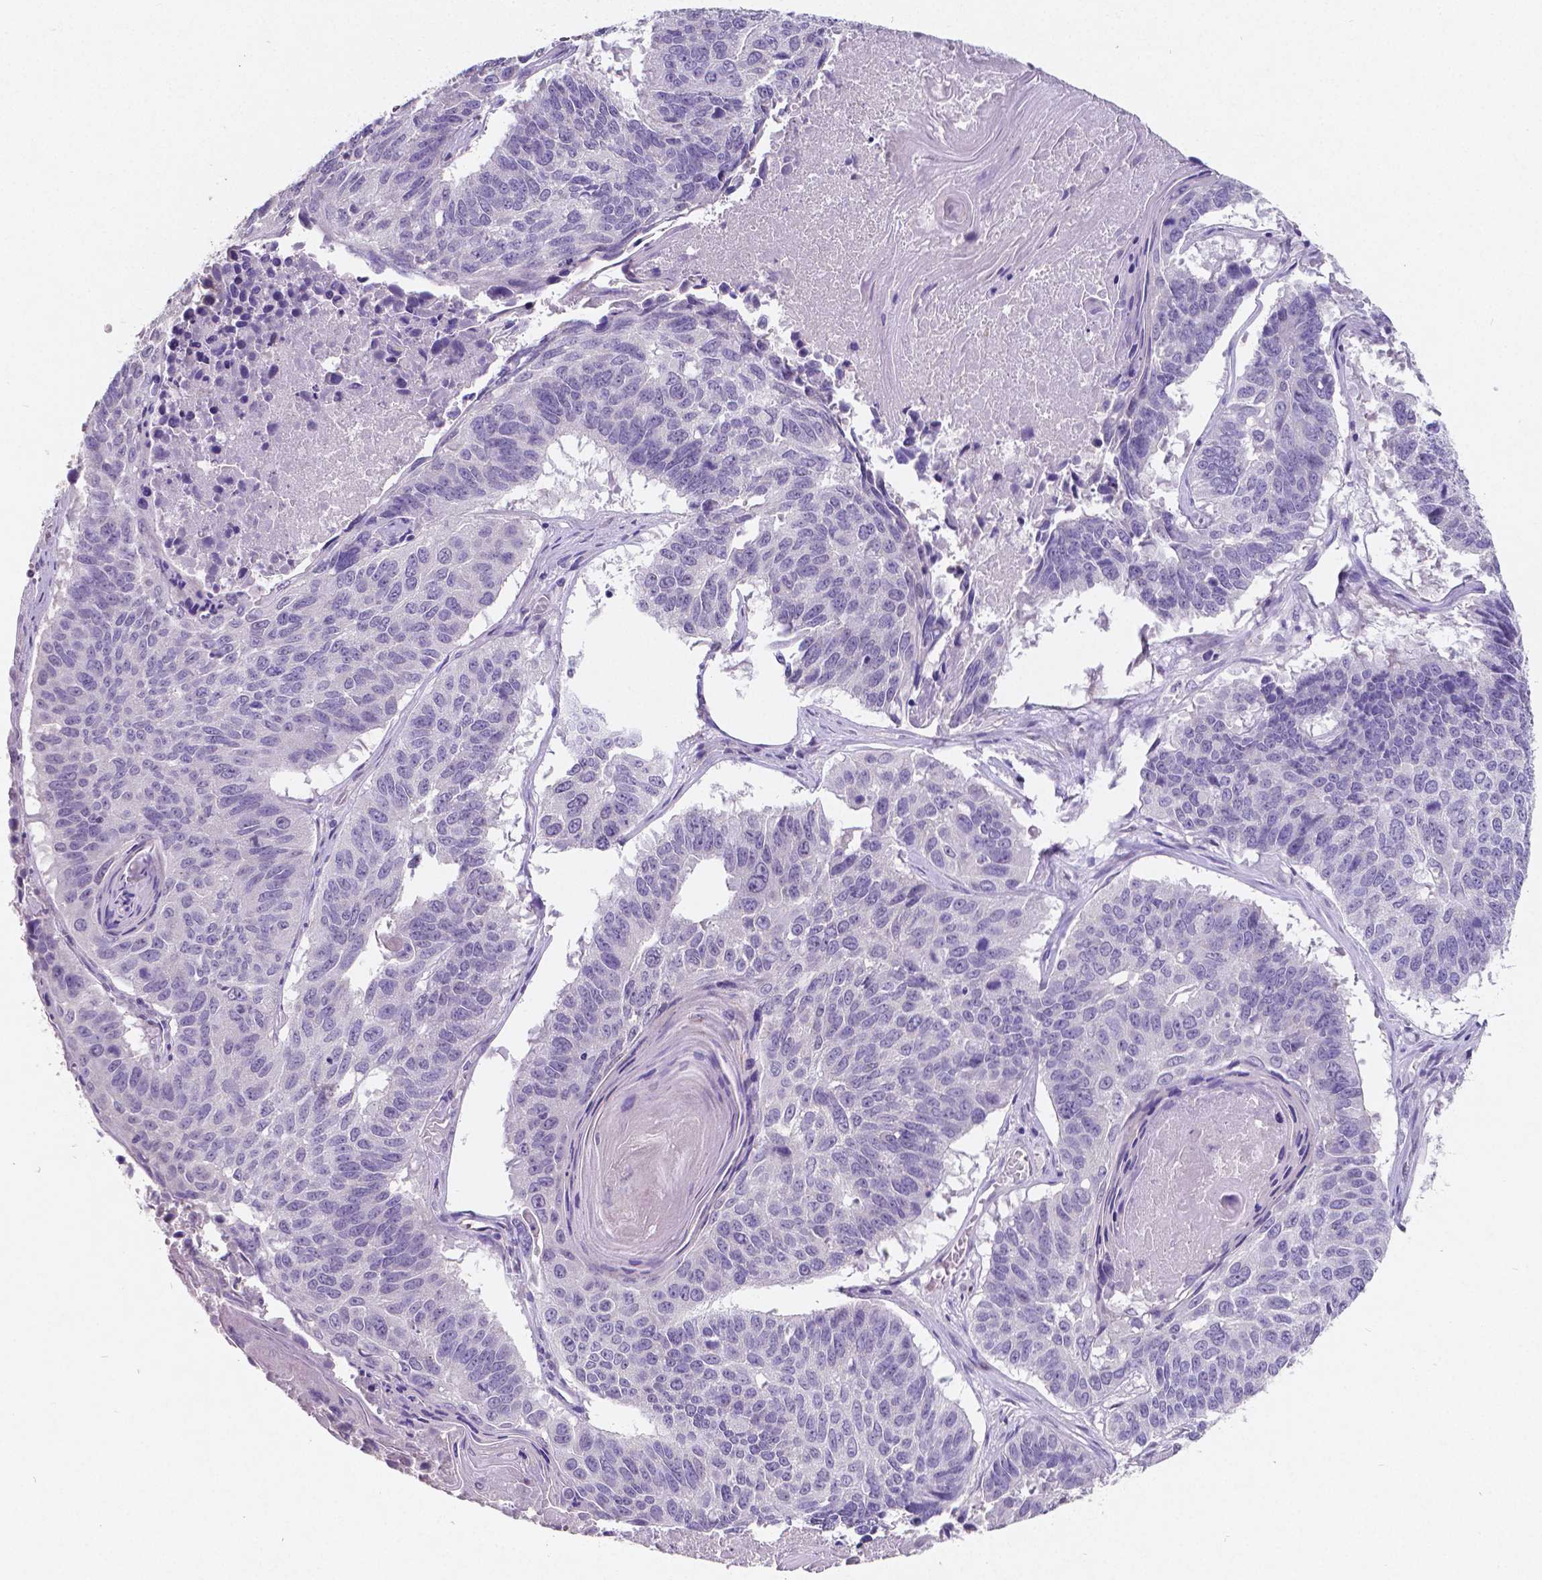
{"staining": {"intensity": "negative", "quantity": "none", "location": "none"}, "tissue": "lung cancer", "cell_type": "Tumor cells", "image_type": "cancer", "snomed": [{"axis": "morphology", "description": "Squamous cell carcinoma, NOS"}, {"axis": "topography", "description": "Lung"}], "caption": "This micrograph is of lung cancer (squamous cell carcinoma) stained with IHC to label a protein in brown with the nuclei are counter-stained blue. There is no staining in tumor cells.", "gene": "SATB2", "patient": {"sex": "male", "age": 73}}